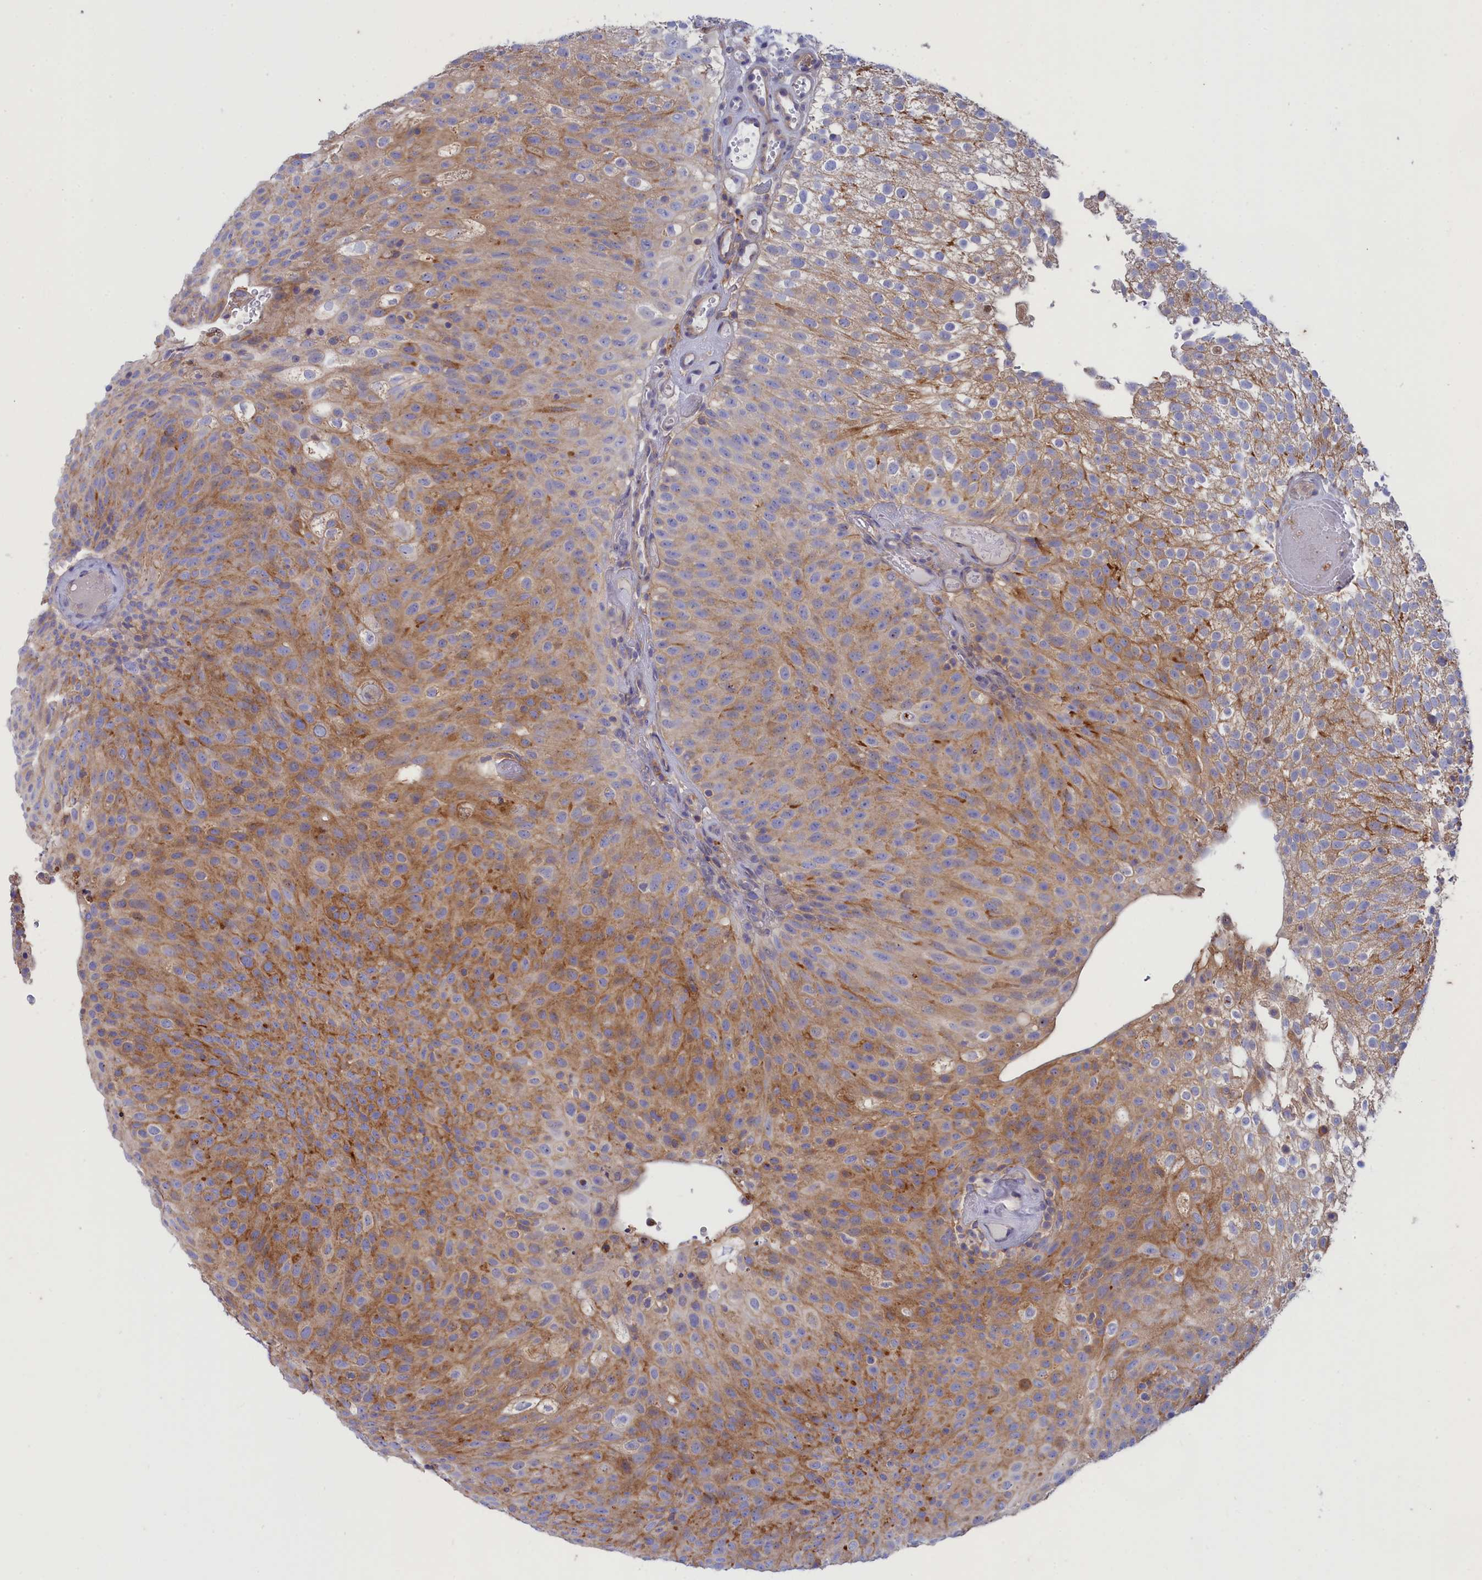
{"staining": {"intensity": "moderate", "quantity": "25%-75%", "location": "cytoplasmic/membranous"}, "tissue": "urothelial cancer", "cell_type": "Tumor cells", "image_type": "cancer", "snomed": [{"axis": "morphology", "description": "Urothelial carcinoma, Low grade"}, {"axis": "topography", "description": "Urinary bladder"}], "caption": "Immunohistochemical staining of urothelial cancer exhibits medium levels of moderate cytoplasmic/membranous staining in approximately 25%-75% of tumor cells. The staining was performed using DAB (3,3'-diaminobenzidine), with brown indicating positive protein expression. Nuclei are stained blue with hematoxylin.", "gene": "SCAMP4", "patient": {"sex": "male", "age": 78}}